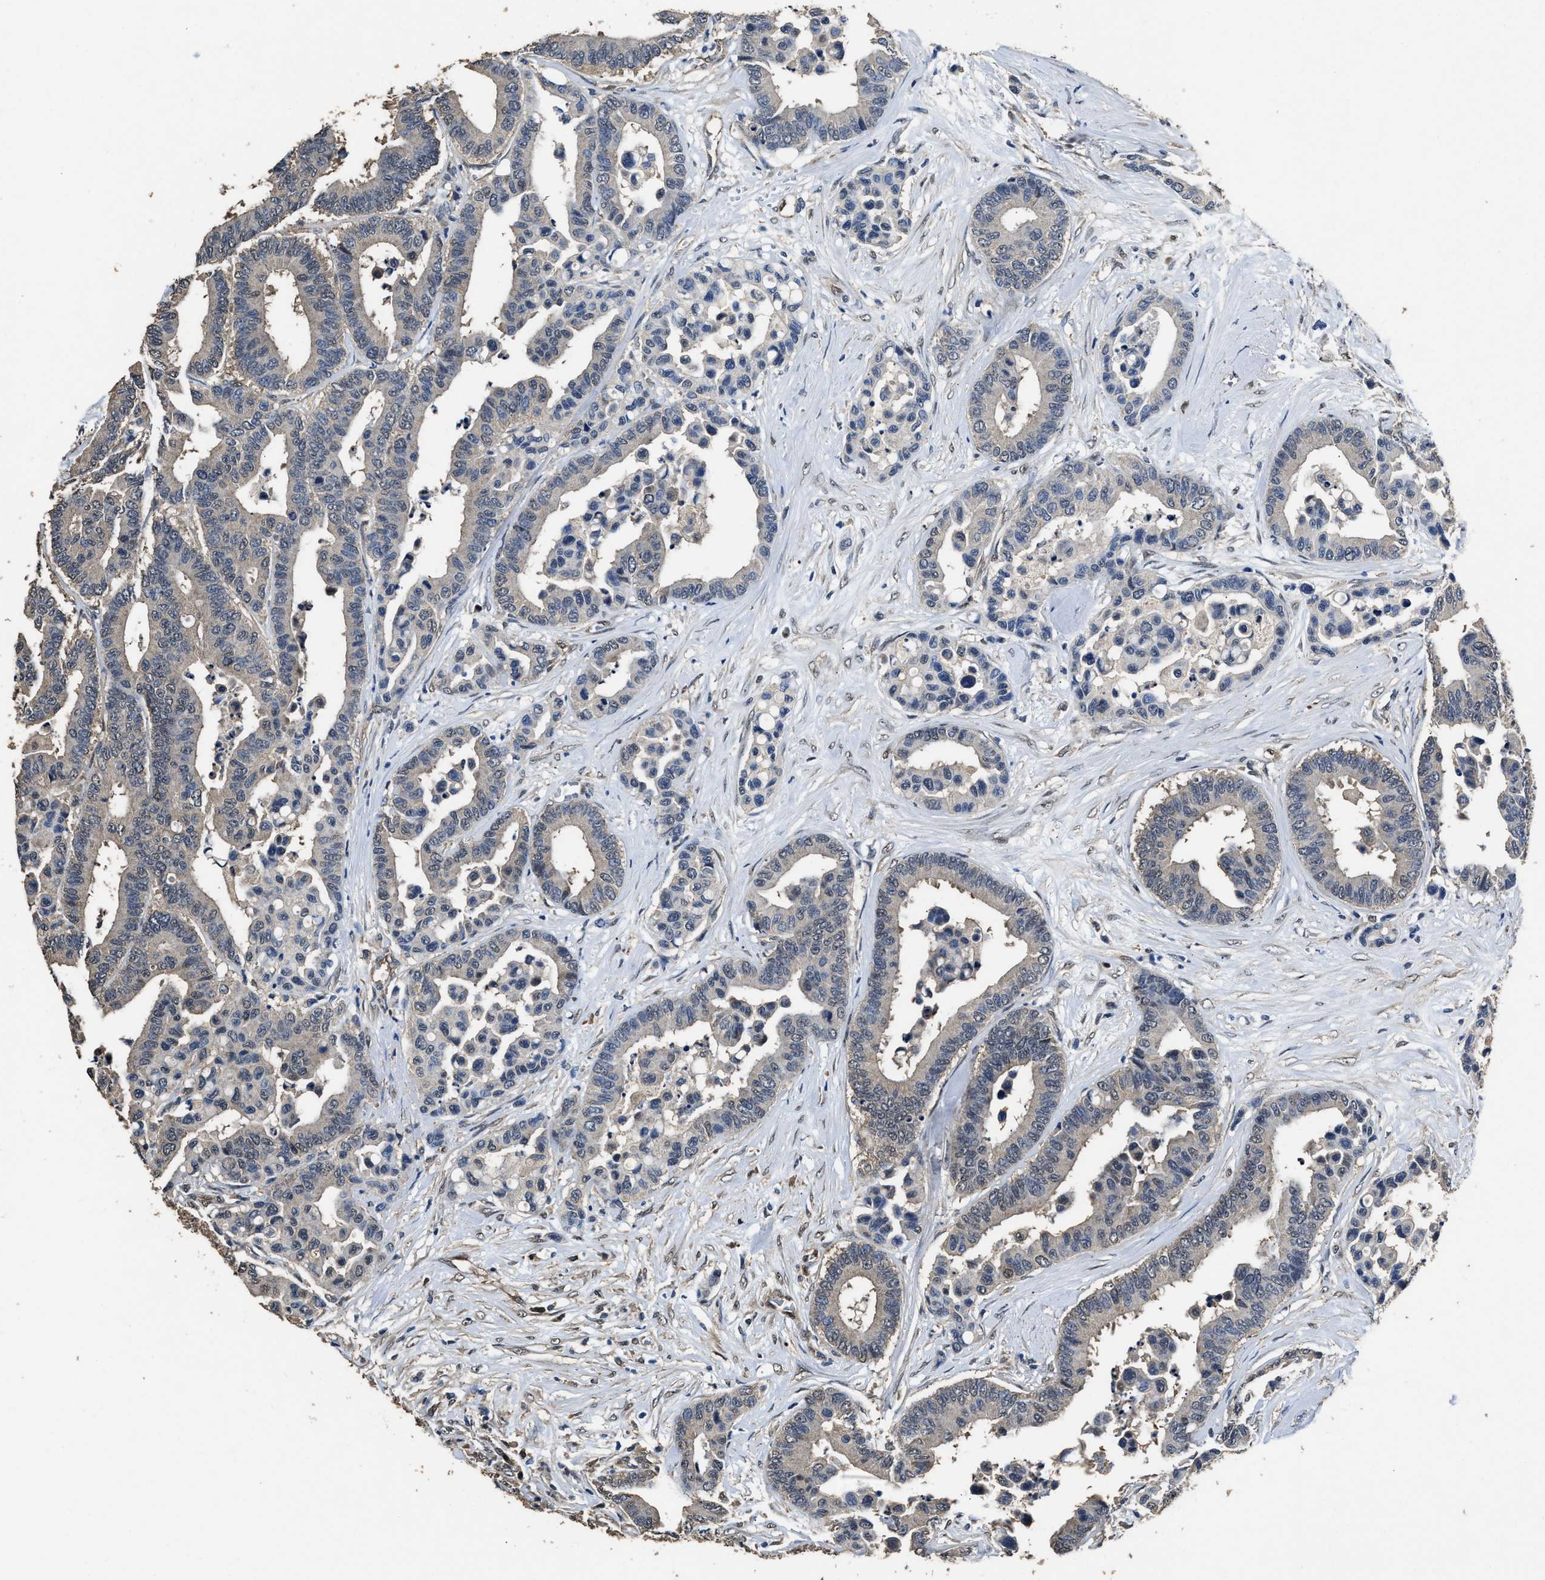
{"staining": {"intensity": "weak", "quantity": "<25%", "location": "nuclear"}, "tissue": "colorectal cancer", "cell_type": "Tumor cells", "image_type": "cancer", "snomed": [{"axis": "morphology", "description": "Normal tissue, NOS"}, {"axis": "morphology", "description": "Adenocarcinoma, NOS"}, {"axis": "topography", "description": "Colon"}], "caption": "Colorectal cancer was stained to show a protein in brown. There is no significant expression in tumor cells.", "gene": "YWHAE", "patient": {"sex": "male", "age": 82}}